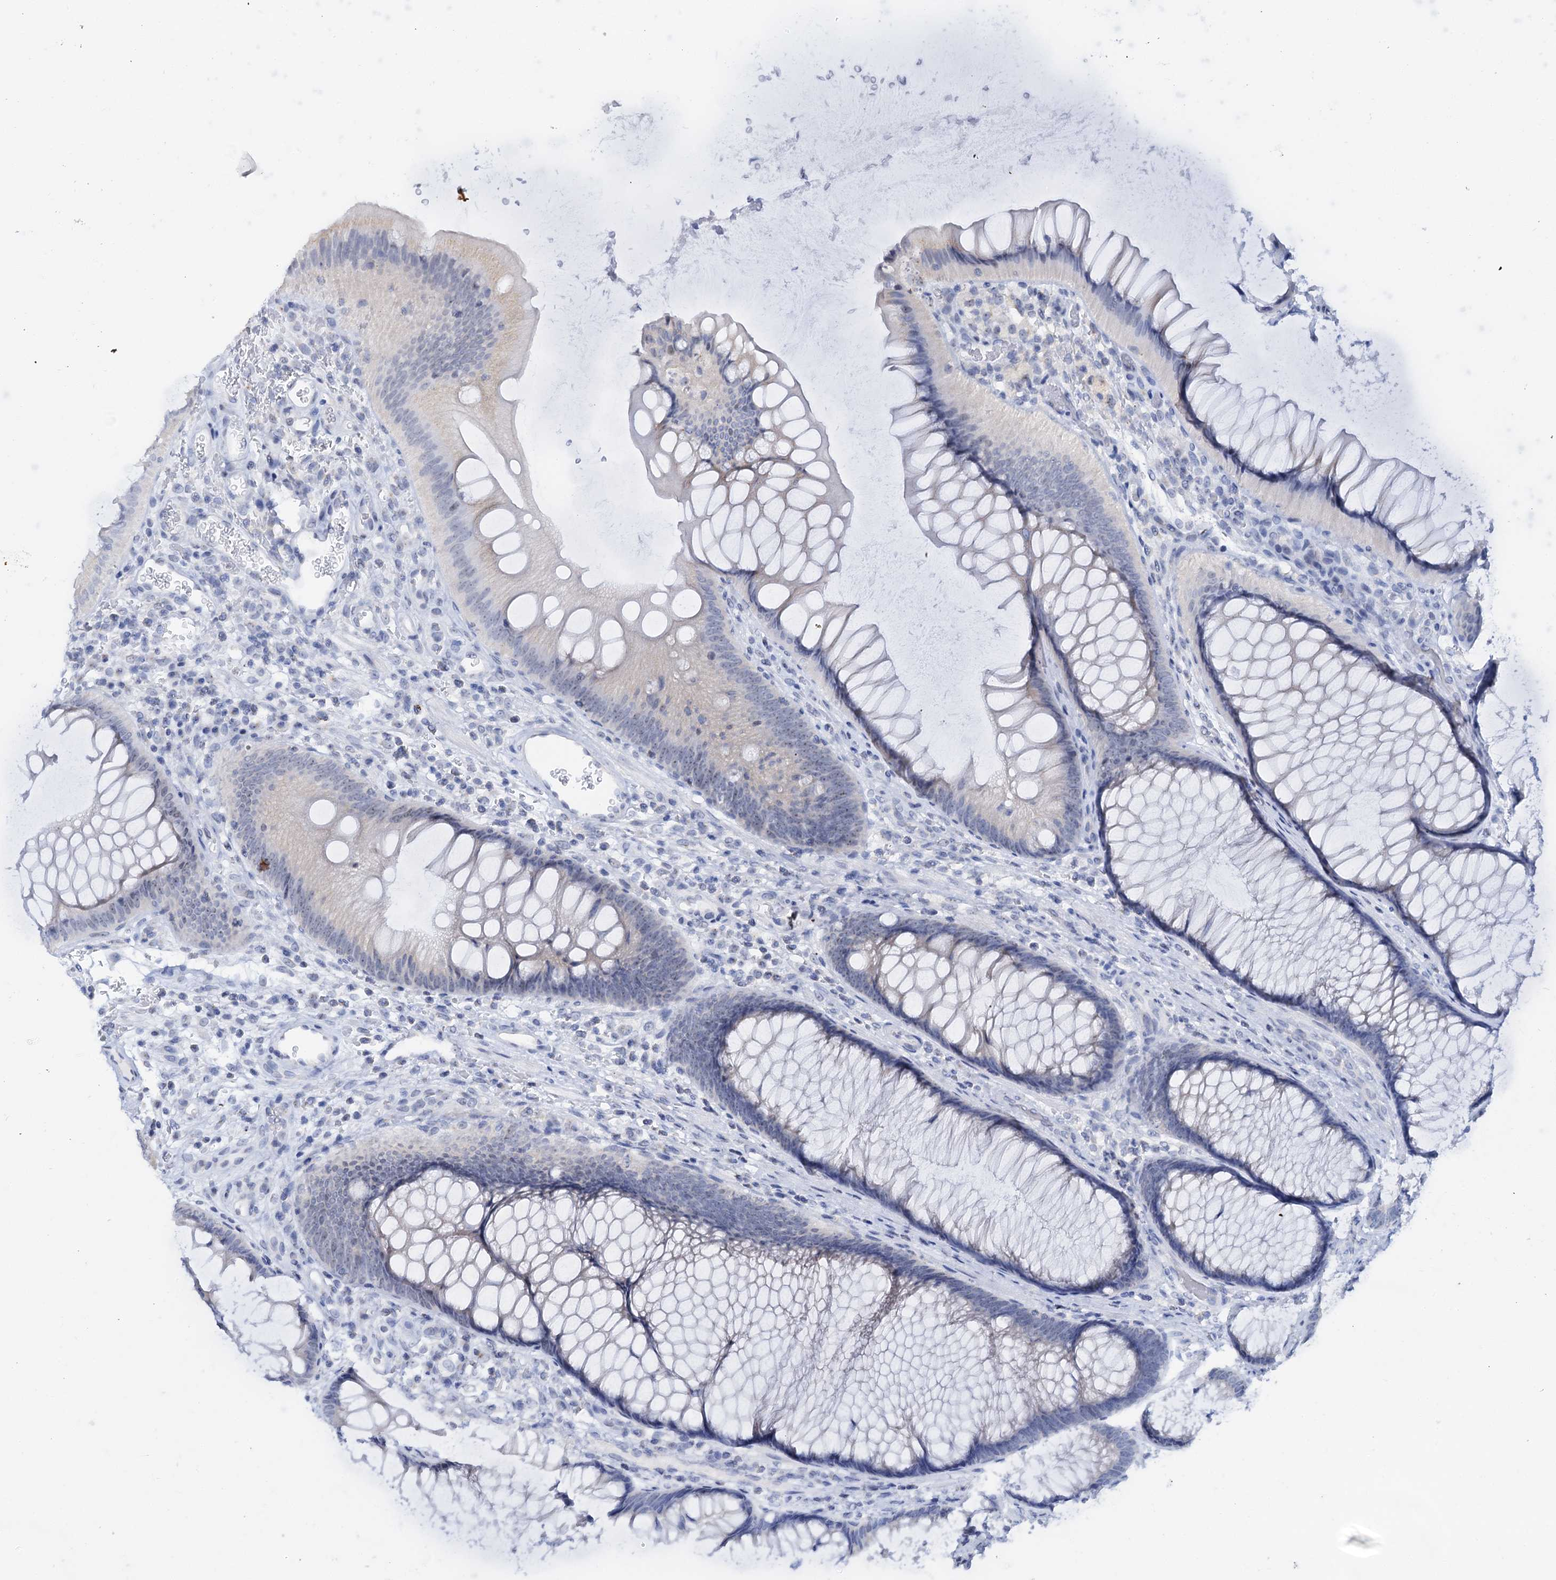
{"staining": {"intensity": "negative", "quantity": "none", "location": "none"}, "tissue": "colon", "cell_type": "Endothelial cells", "image_type": "normal", "snomed": [{"axis": "morphology", "description": "Normal tissue, NOS"}, {"axis": "topography", "description": "Colon"}], "caption": "Colon was stained to show a protein in brown. There is no significant positivity in endothelial cells. (Stains: DAB immunohistochemistry (IHC) with hematoxylin counter stain, Microscopy: brightfield microscopy at high magnification).", "gene": "C2CD3", "patient": {"sex": "female", "age": 82}}